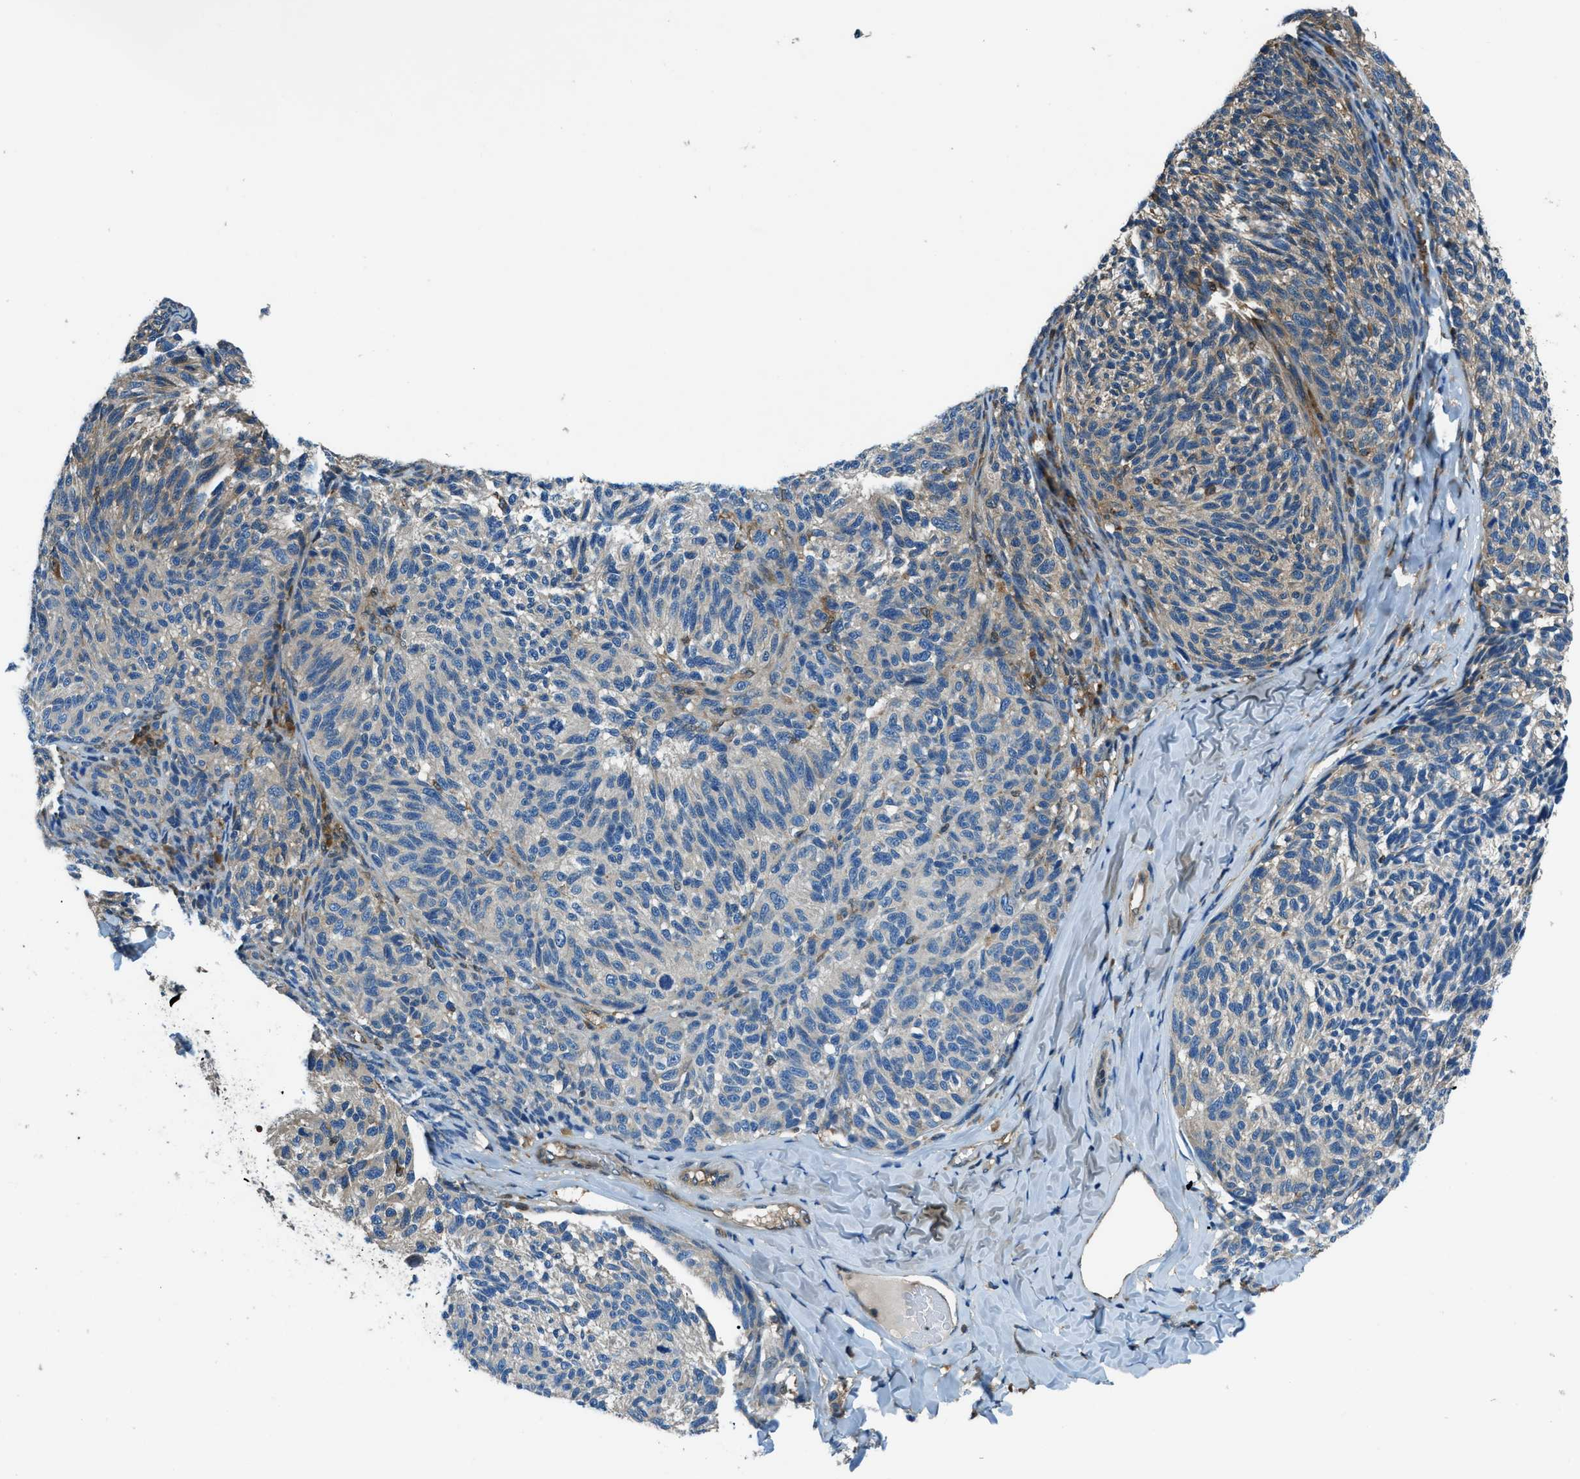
{"staining": {"intensity": "weak", "quantity": "<25%", "location": "cytoplasmic/membranous"}, "tissue": "melanoma", "cell_type": "Tumor cells", "image_type": "cancer", "snomed": [{"axis": "morphology", "description": "Malignant melanoma, NOS"}, {"axis": "topography", "description": "Skin"}], "caption": "DAB immunohistochemical staining of human melanoma reveals no significant positivity in tumor cells. Nuclei are stained in blue.", "gene": "HEBP2", "patient": {"sex": "female", "age": 73}}